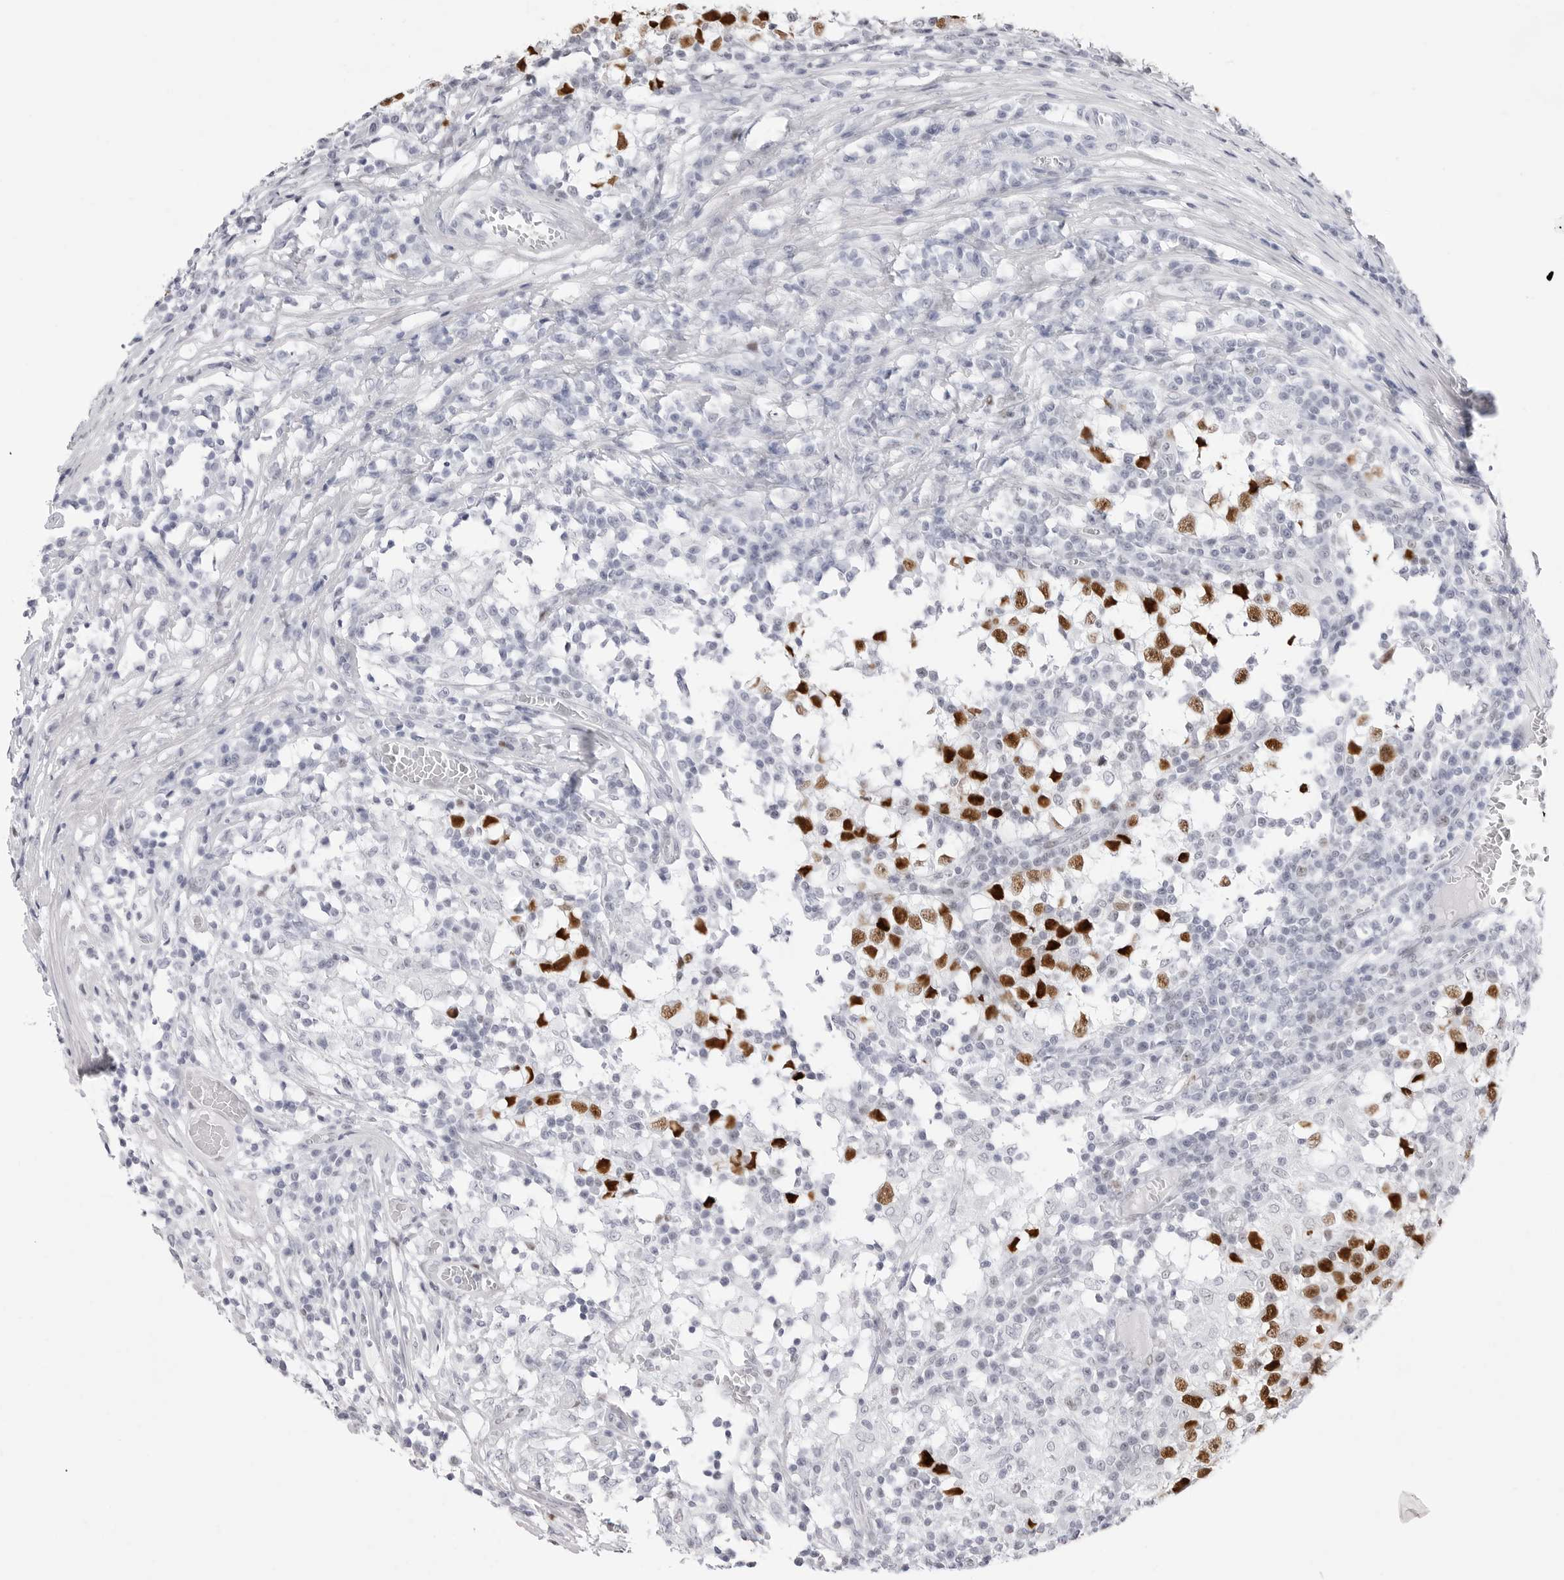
{"staining": {"intensity": "strong", "quantity": ">75%", "location": "nuclear"}, "tissue": "testis cancer", "cell_type": "Tumor cells", "image_type": "cancer", "snomed": [{"axis": "morphology", "description": "Seminoma, NOS"}, {"axis": "topography", "description": "Testis"}], "caption": "IHC histopathology image of neoplastic tissue: human seminoma (testis) stained using IHC reveals high levels of strong protein expression localized specifically in the nuclear of tumor cells, appearing as a nuclear brown color.", "gene": "NASP", "patient": {"sex": "male", "age": 65}}